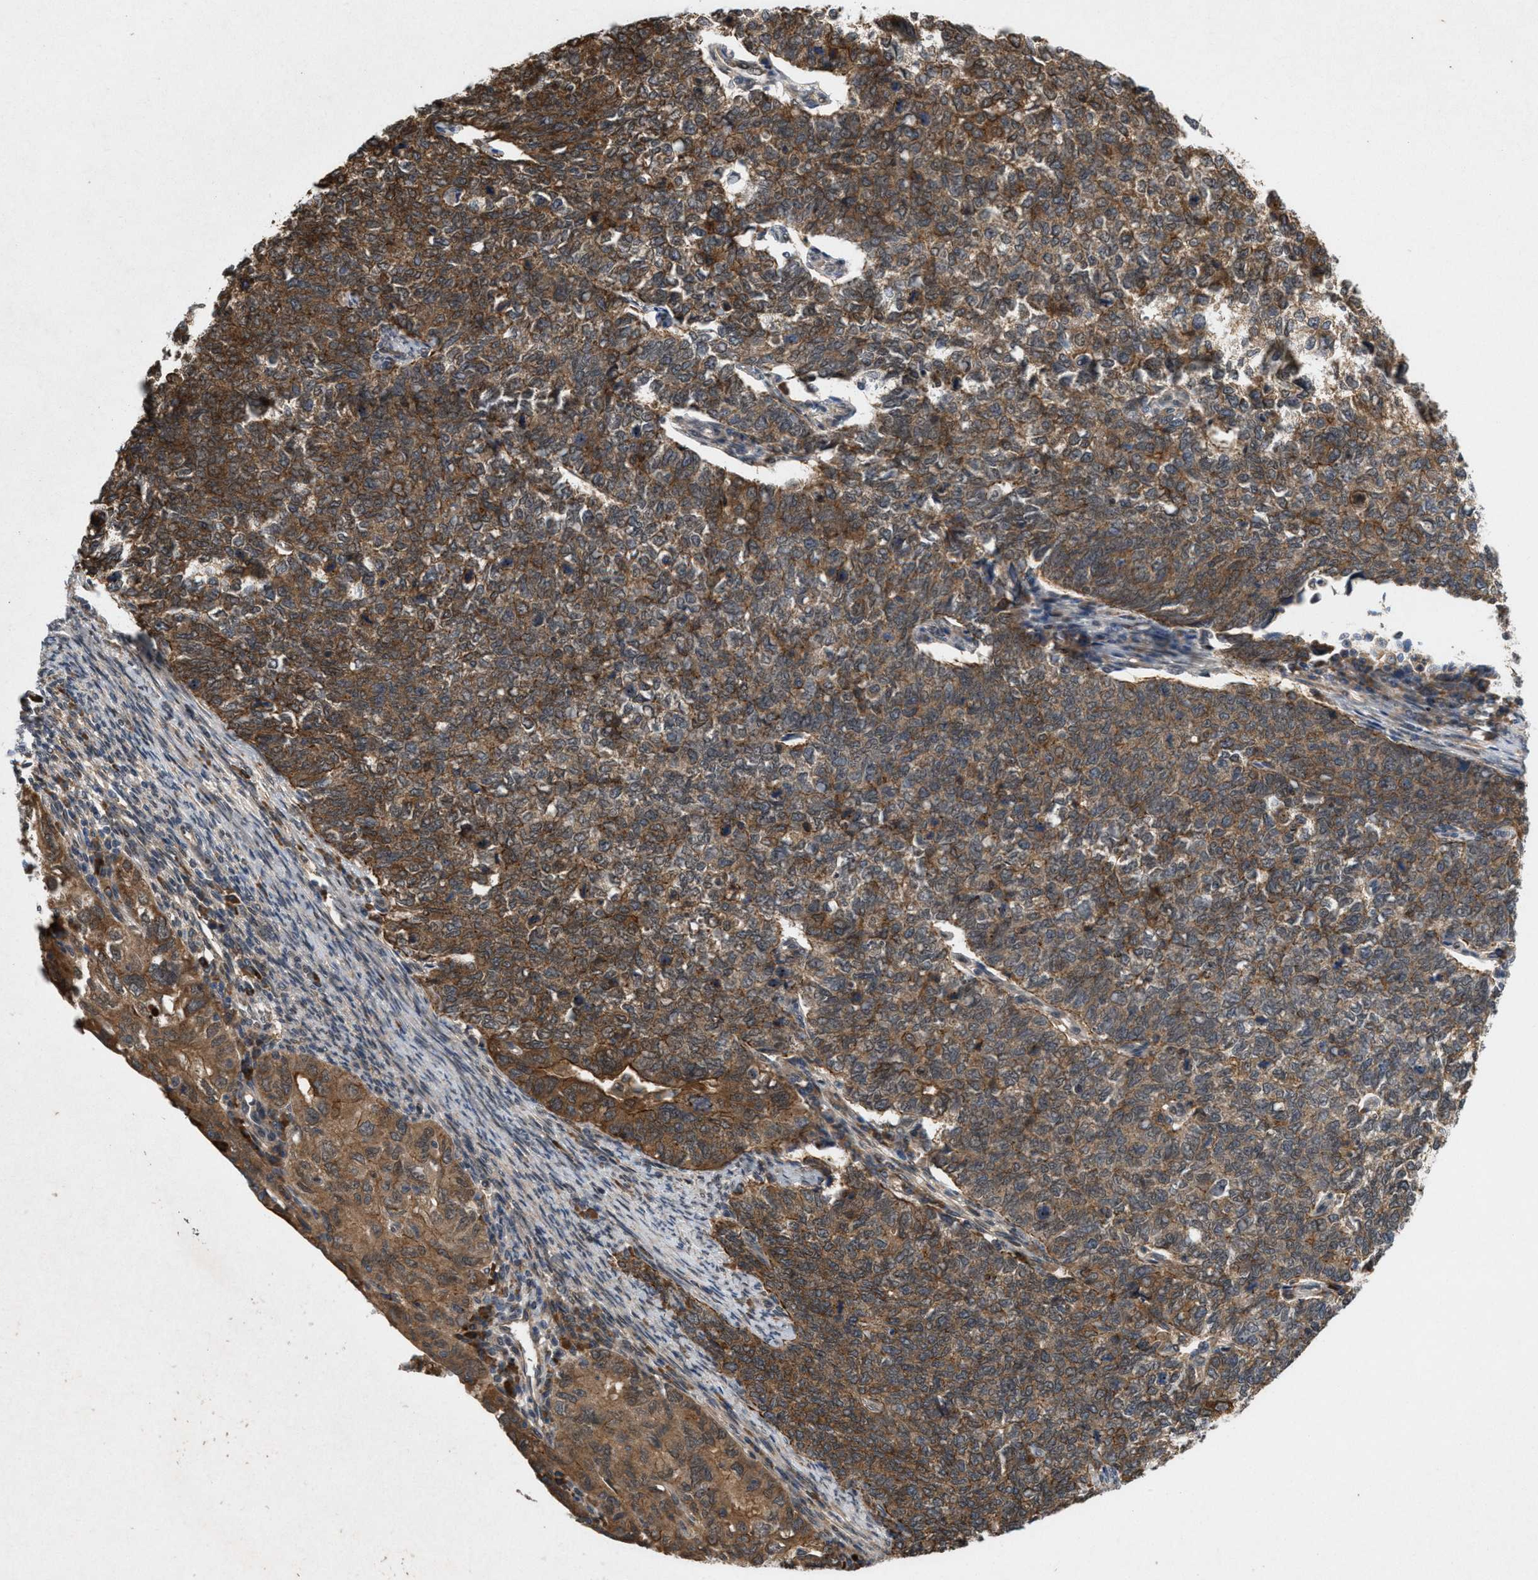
{"staining": {"intensity": "moderate", "quantity": ">75%", "location": "cytoplasmic/membranous"}, "tissue": "cervical cancer", "cell_type": "Tumor cells", "image_type": "cancer", "snomed": [{"axis": "morphology", "description": "Squamous cell carcinoma, NOS"}, {"axis": "topography", "description": "Cervix"}], "caption": "Protein positivity by immunohistochemistry (IHC) exhibits moderate cytoplasmic/membranous staining in approximately >75% of tumor cells in cervical squamous cell carcinoma.", "gene": "MFSD6", "patient": {"sex": "female", "age": 63}}